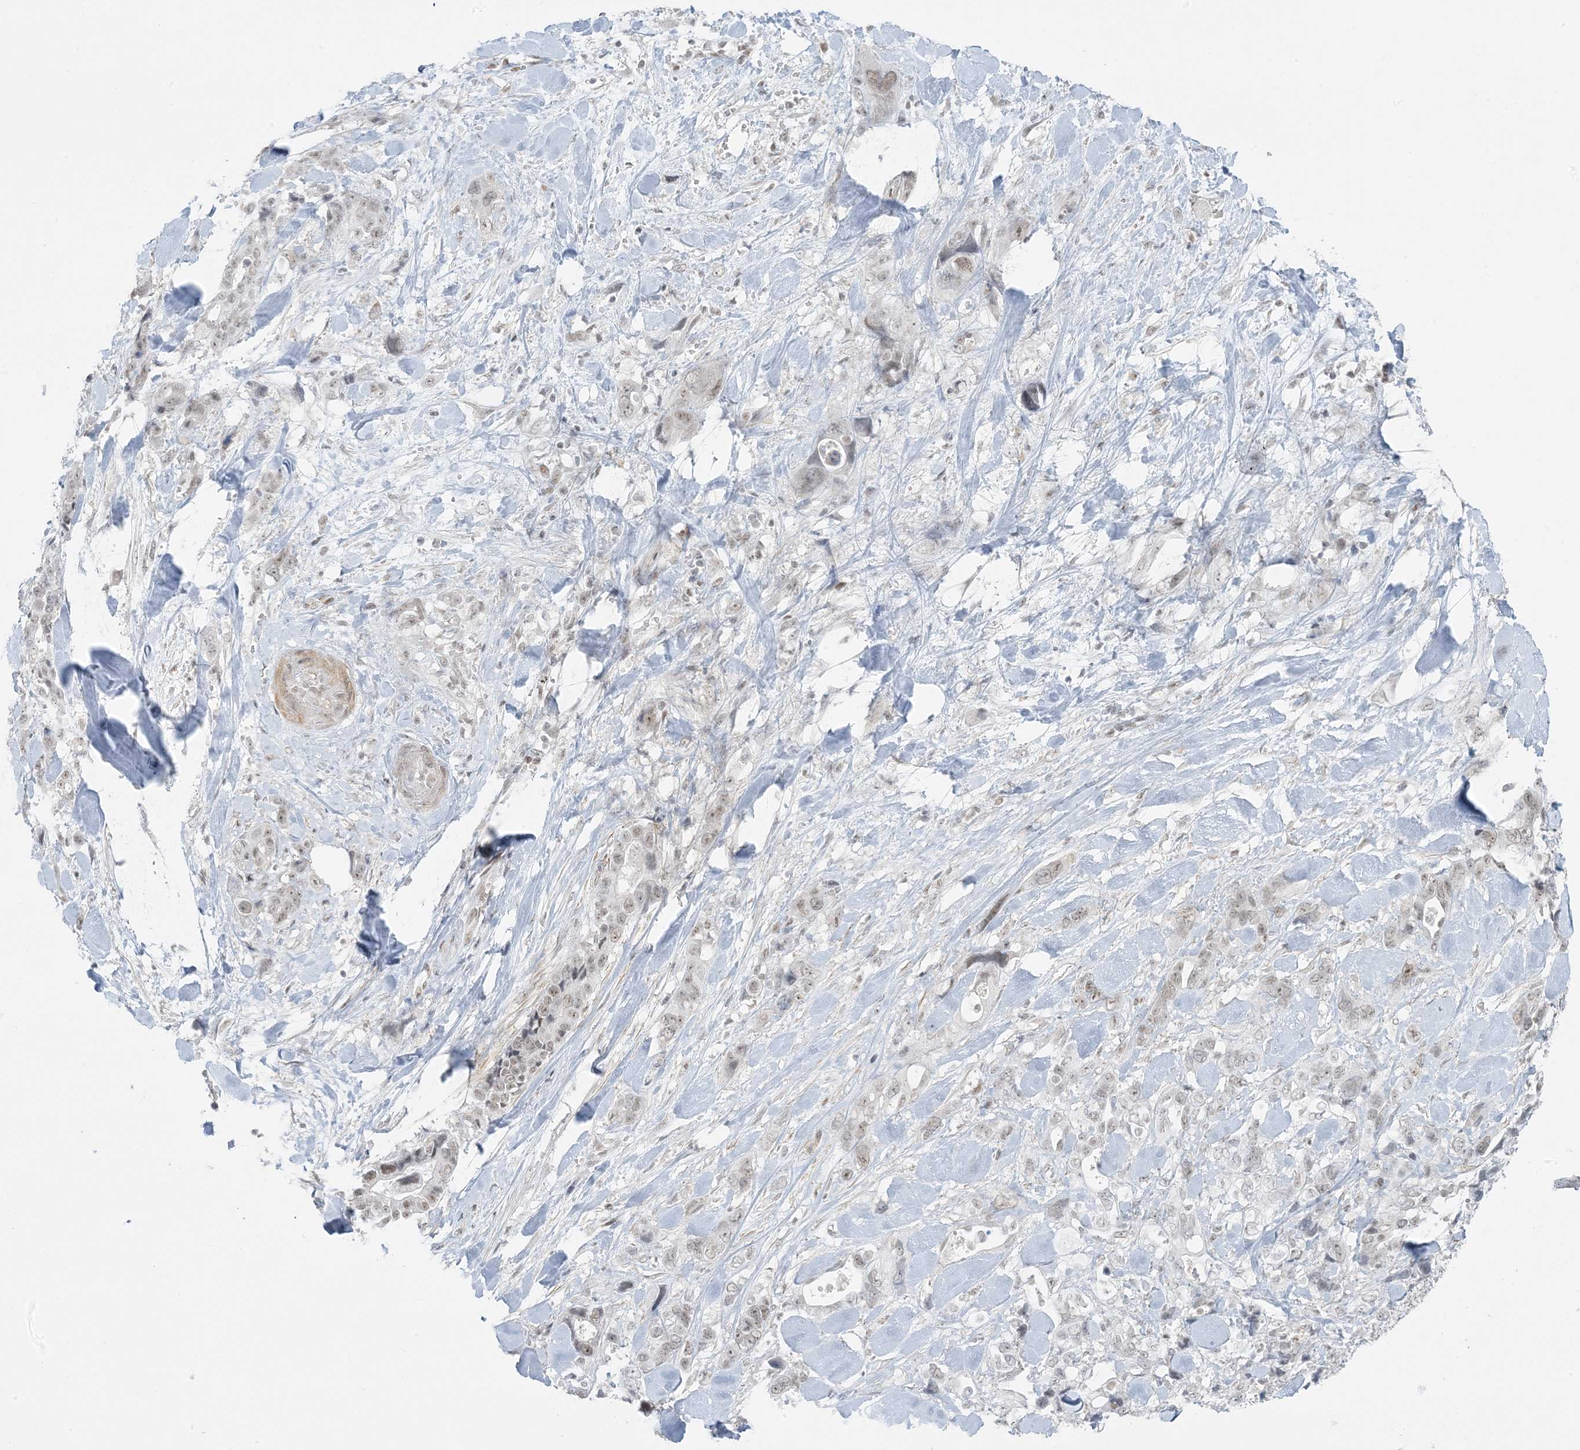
{"staining": {"intensity": "weak", "quantity": "<25%", "location": "nuclear"}, "tissue": "pancreatic cancer", "cell_type": "Tumor cells", "image_type": "cancer", "snomed": [{"axis": "morphology", "description": "Adenocarcinoma, NOS"}, {"axis": "topography", "description": "Pancreas"}], "caption": "Protein analysis of pancreatic adenocarcinoma reveals no significant positivity in tumor cells.", "gene": "ZNF787", "patient": {"sex": "male", "age": 46}}